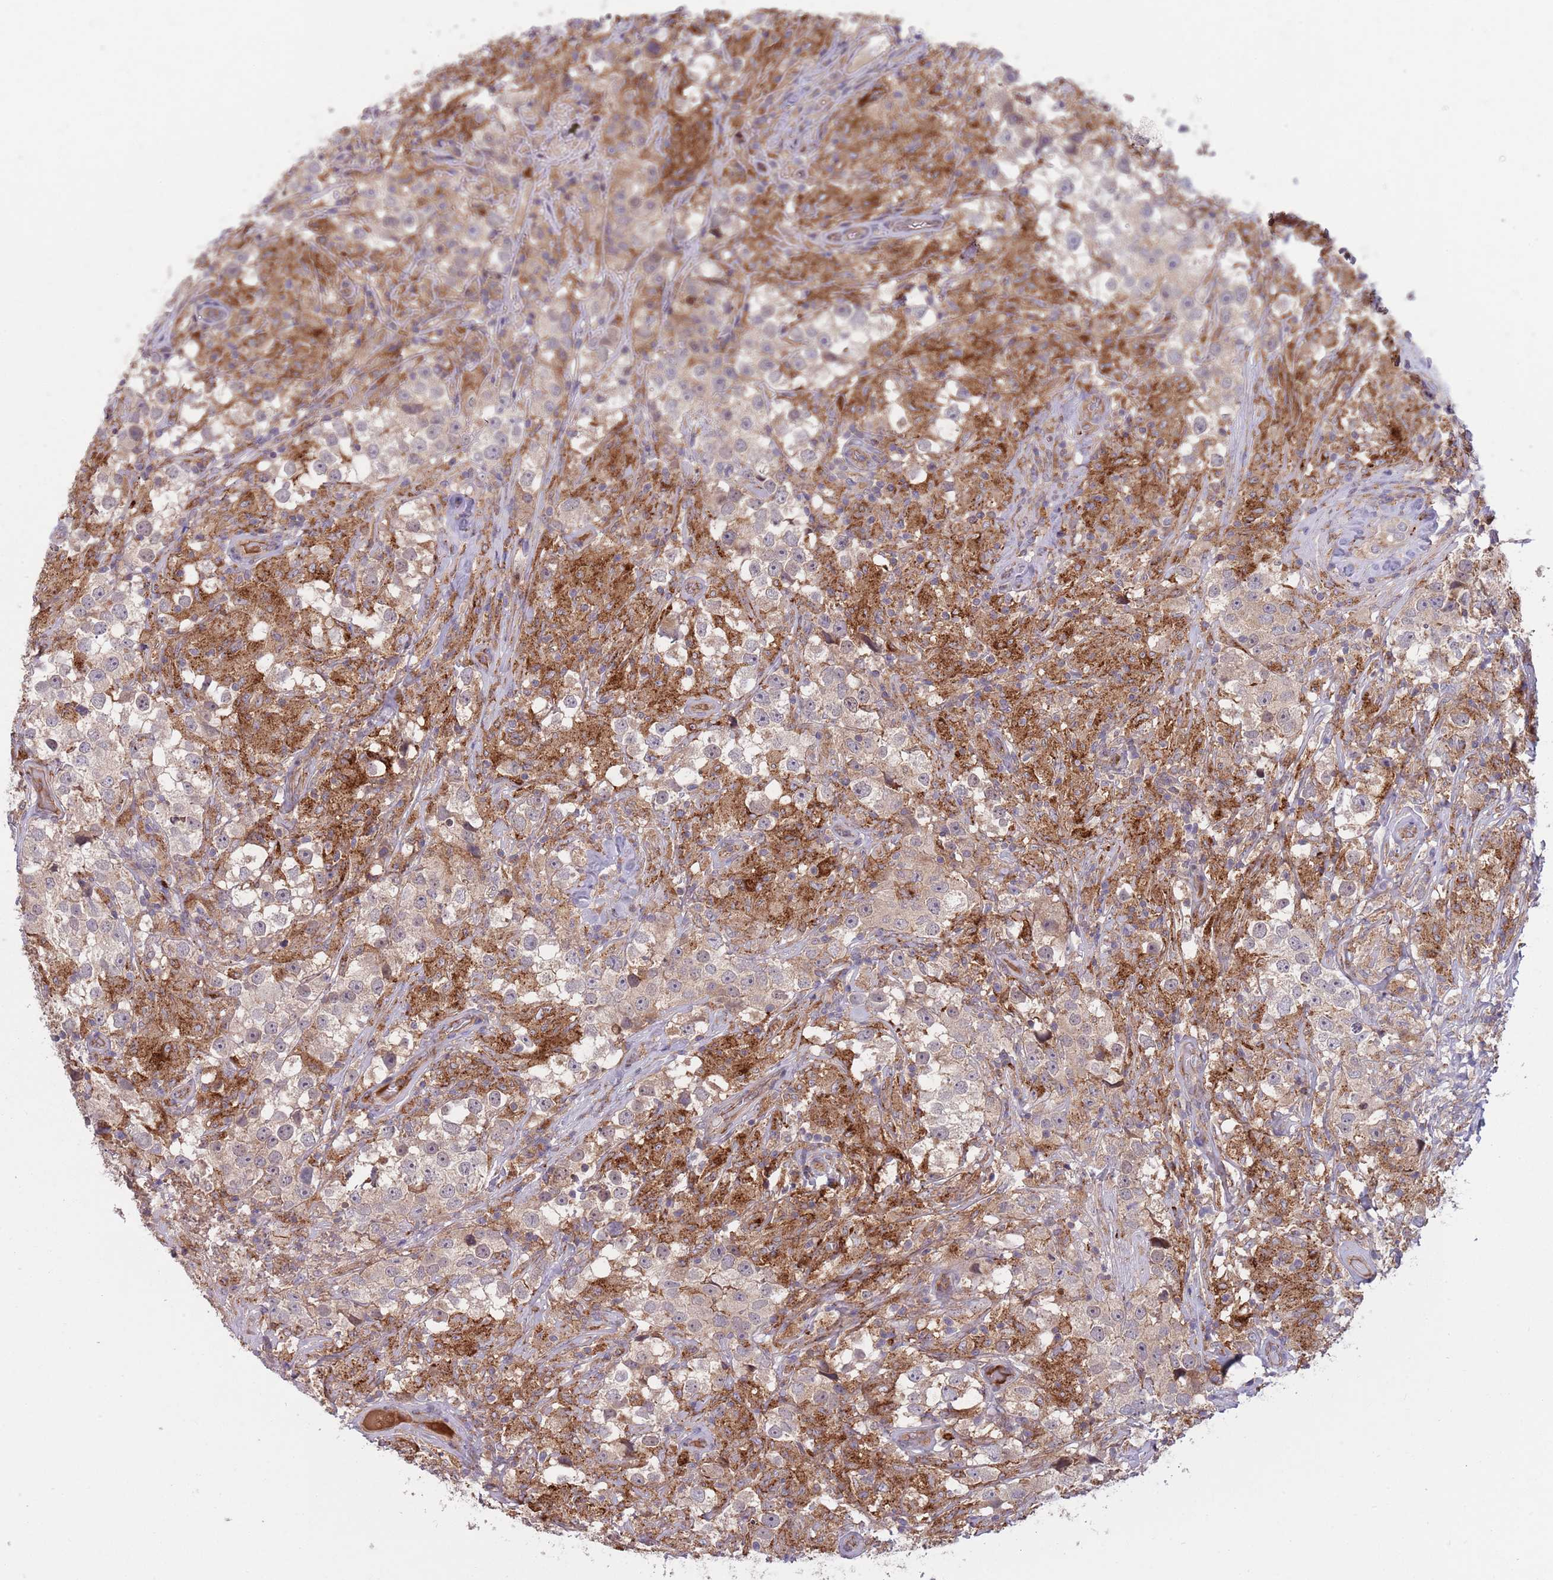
{"staining": {"intensity": "weak", "quantity": "<25%", "location": "cytoplasmic/membranous"}, "tissue": "testis cancer", "cell_type": "Tumor cells", "image_type": "cancer", "snomed": [{"axis": "morphology", "description": "Seminoma, NOS"}, {"axis": "topography", "description": "Testis"}], "caption": "The image shows no significant staining in tumor cells of testis seminoma.", "gene": "BTBD7", "patient": {"sex": "male", "age": 46}}